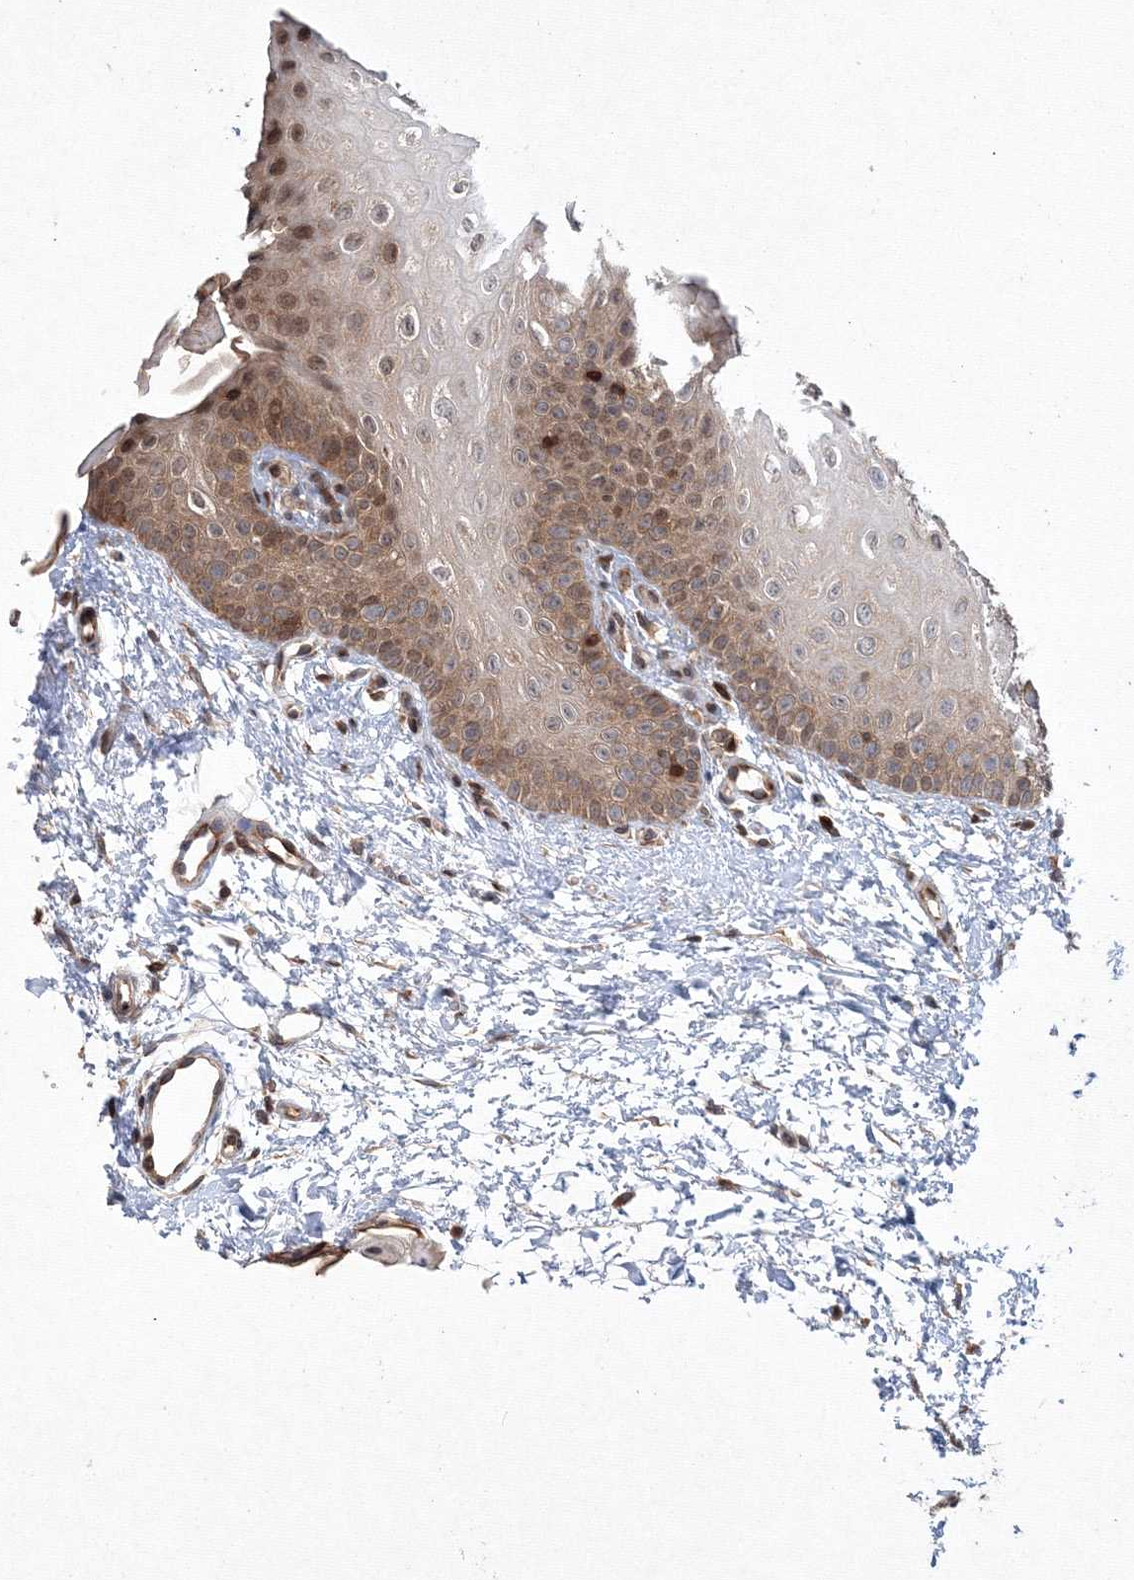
{"staining": {"intensity": "moderate", "quantity": ">75%", "location": "cytoplasmic/membranous,nuclear"}, "tissue": "oral mucosa", "cell_type": "Squamous epithelial cells", "image_type": "normal", "snomed": [{"axis": "morphology", "description": "Normal tissue, NOS"}, {"axis": "topography", "description": "Oral tissue"}], "caption": "Oral mucosa stained with DAB IHC displays medium levels of moderate cytoplasmic/membranous,nuclear staining in approximately >75% of squamous epithelial cells.", "gene": "MKRN2", "patient": {"sex": "female", "age": 68}}